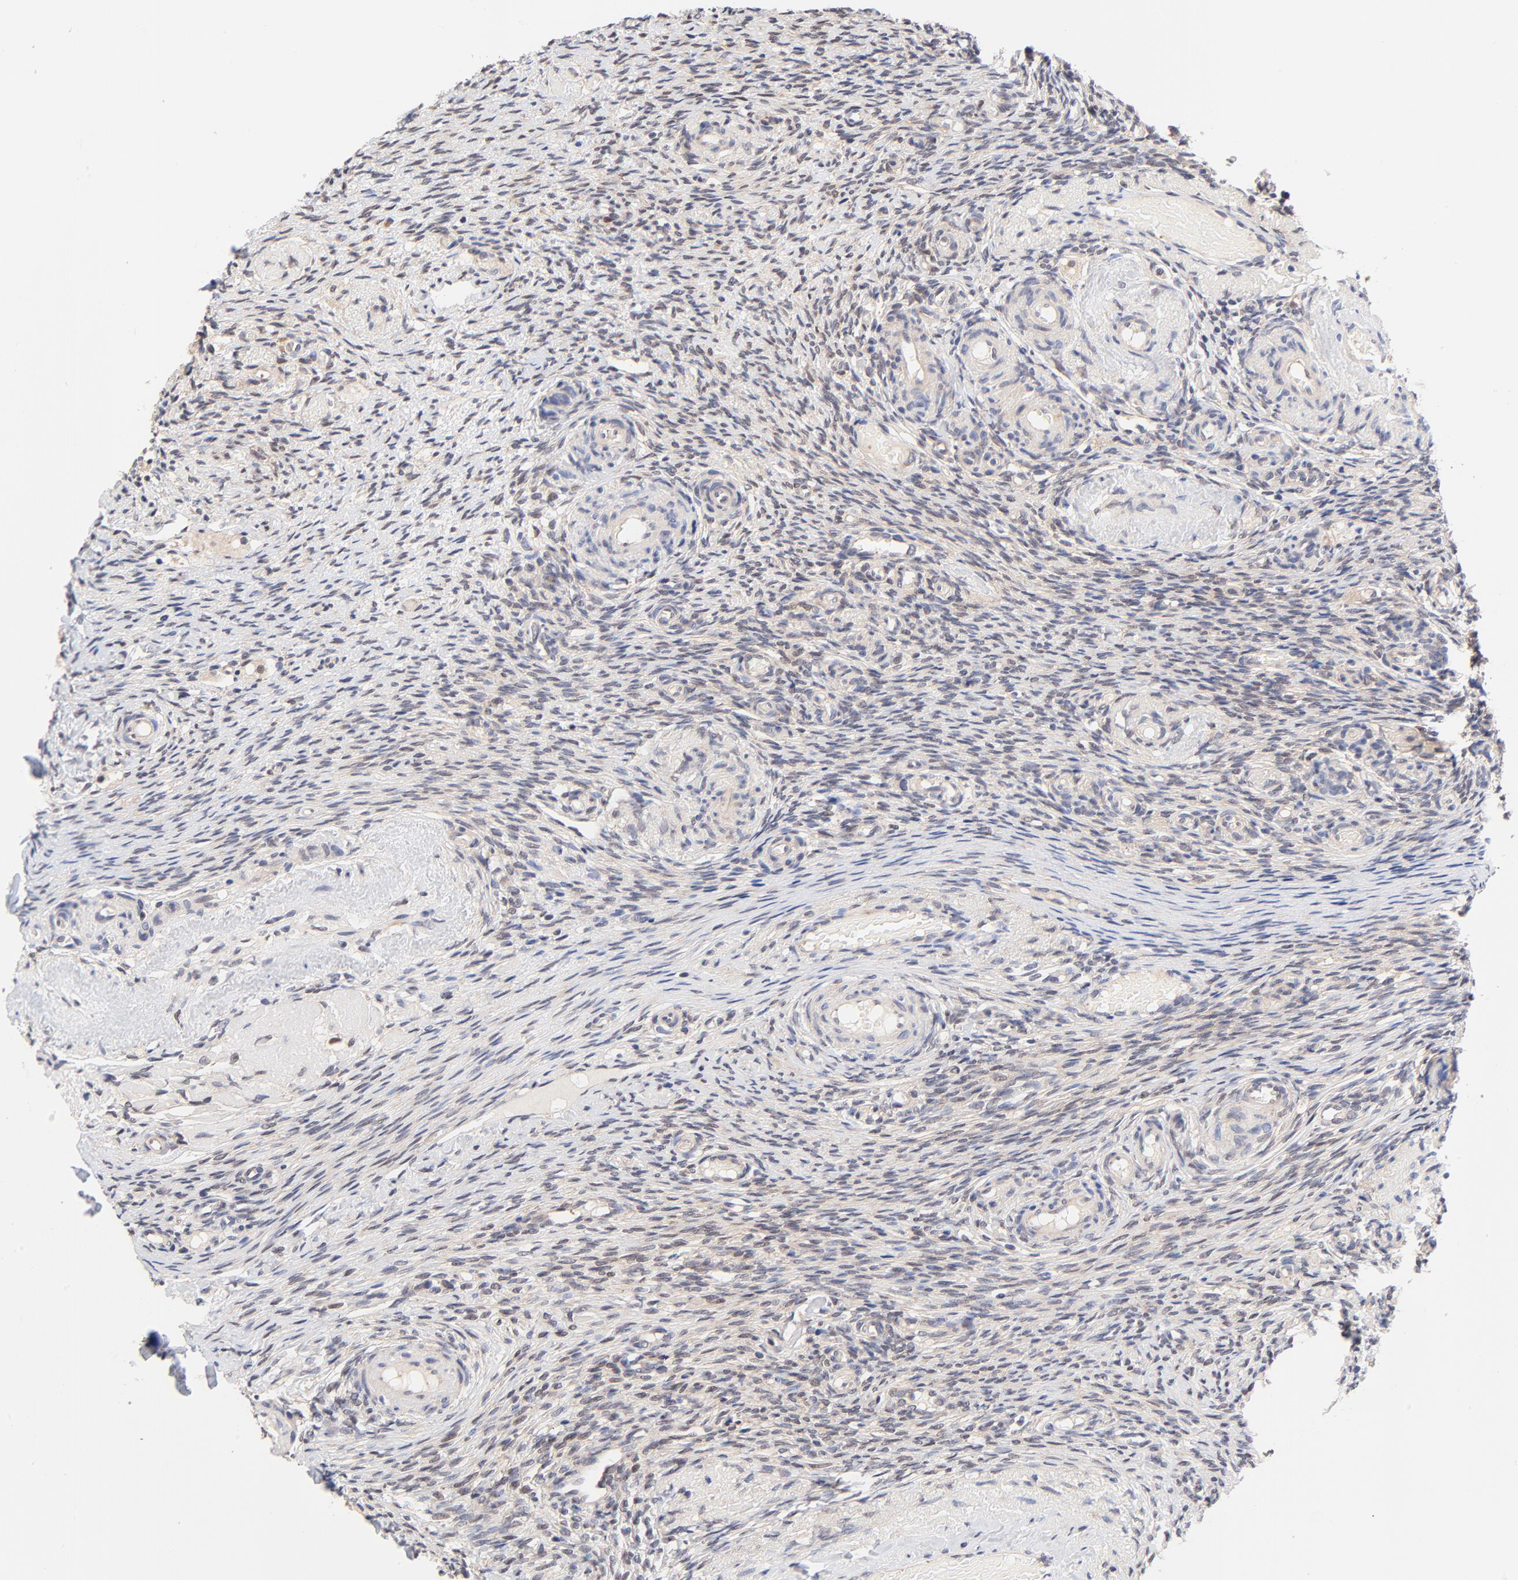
{"staining": {"intensity": "moderate", "quantity": ">75%", "location": "cytoplasmic/membranous,nuclear"}, "tissue": "ovary", "cell_type": "Follicle cells", "image_type": "normal", "snomed": [{"axis": "morphology", "description": "Normal tissue, NOS"}, {"axis": "topography", "description": "Ovary"}], "caption": "IHC of benign ovary exhibits medium levels of moderate cytoplasmic/membranous,nuclear positivity in approximately >75% of follicle cells.", "gene": "TXNL1", "patient": {"sex": "female", "age": 60}}